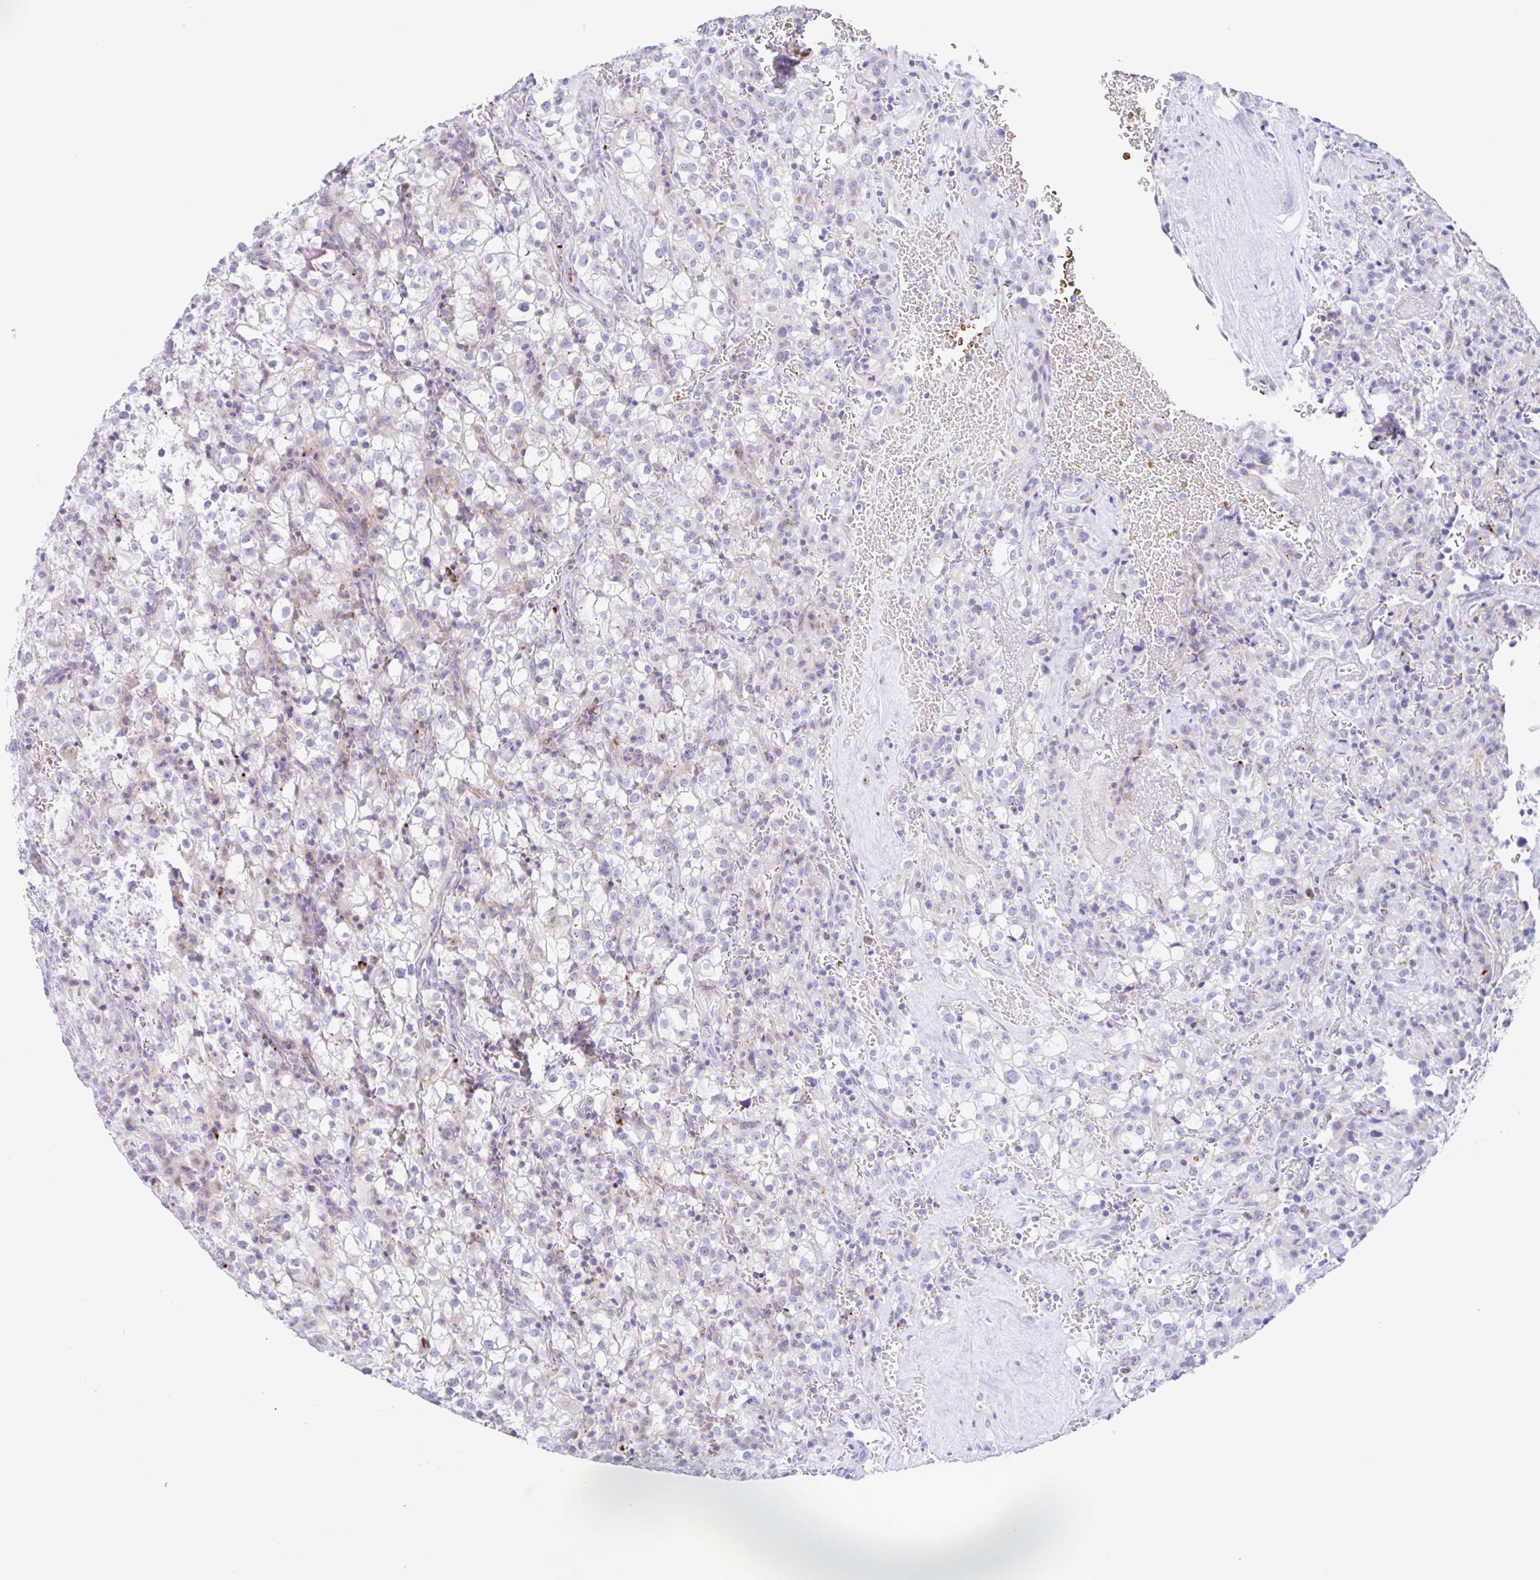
{"staining": {"intensity": "negative", "quantity": "none", "location": "none"}, "tissue": "renal cancer", "cell_type": "Tumor cells", "image_type": "cancer", "snomed": [{"axis": "morphology", "description": "Adenocarcinoma, NOS"}, {"axis": "topography", "description": "Kidney"}], "caption": "The IHC image has no significant staining in tumor cells of adenocarcinoma (renal) tissue.", "gene": "ANKRD9", "patient": {"sex": "female", "age": 74}}